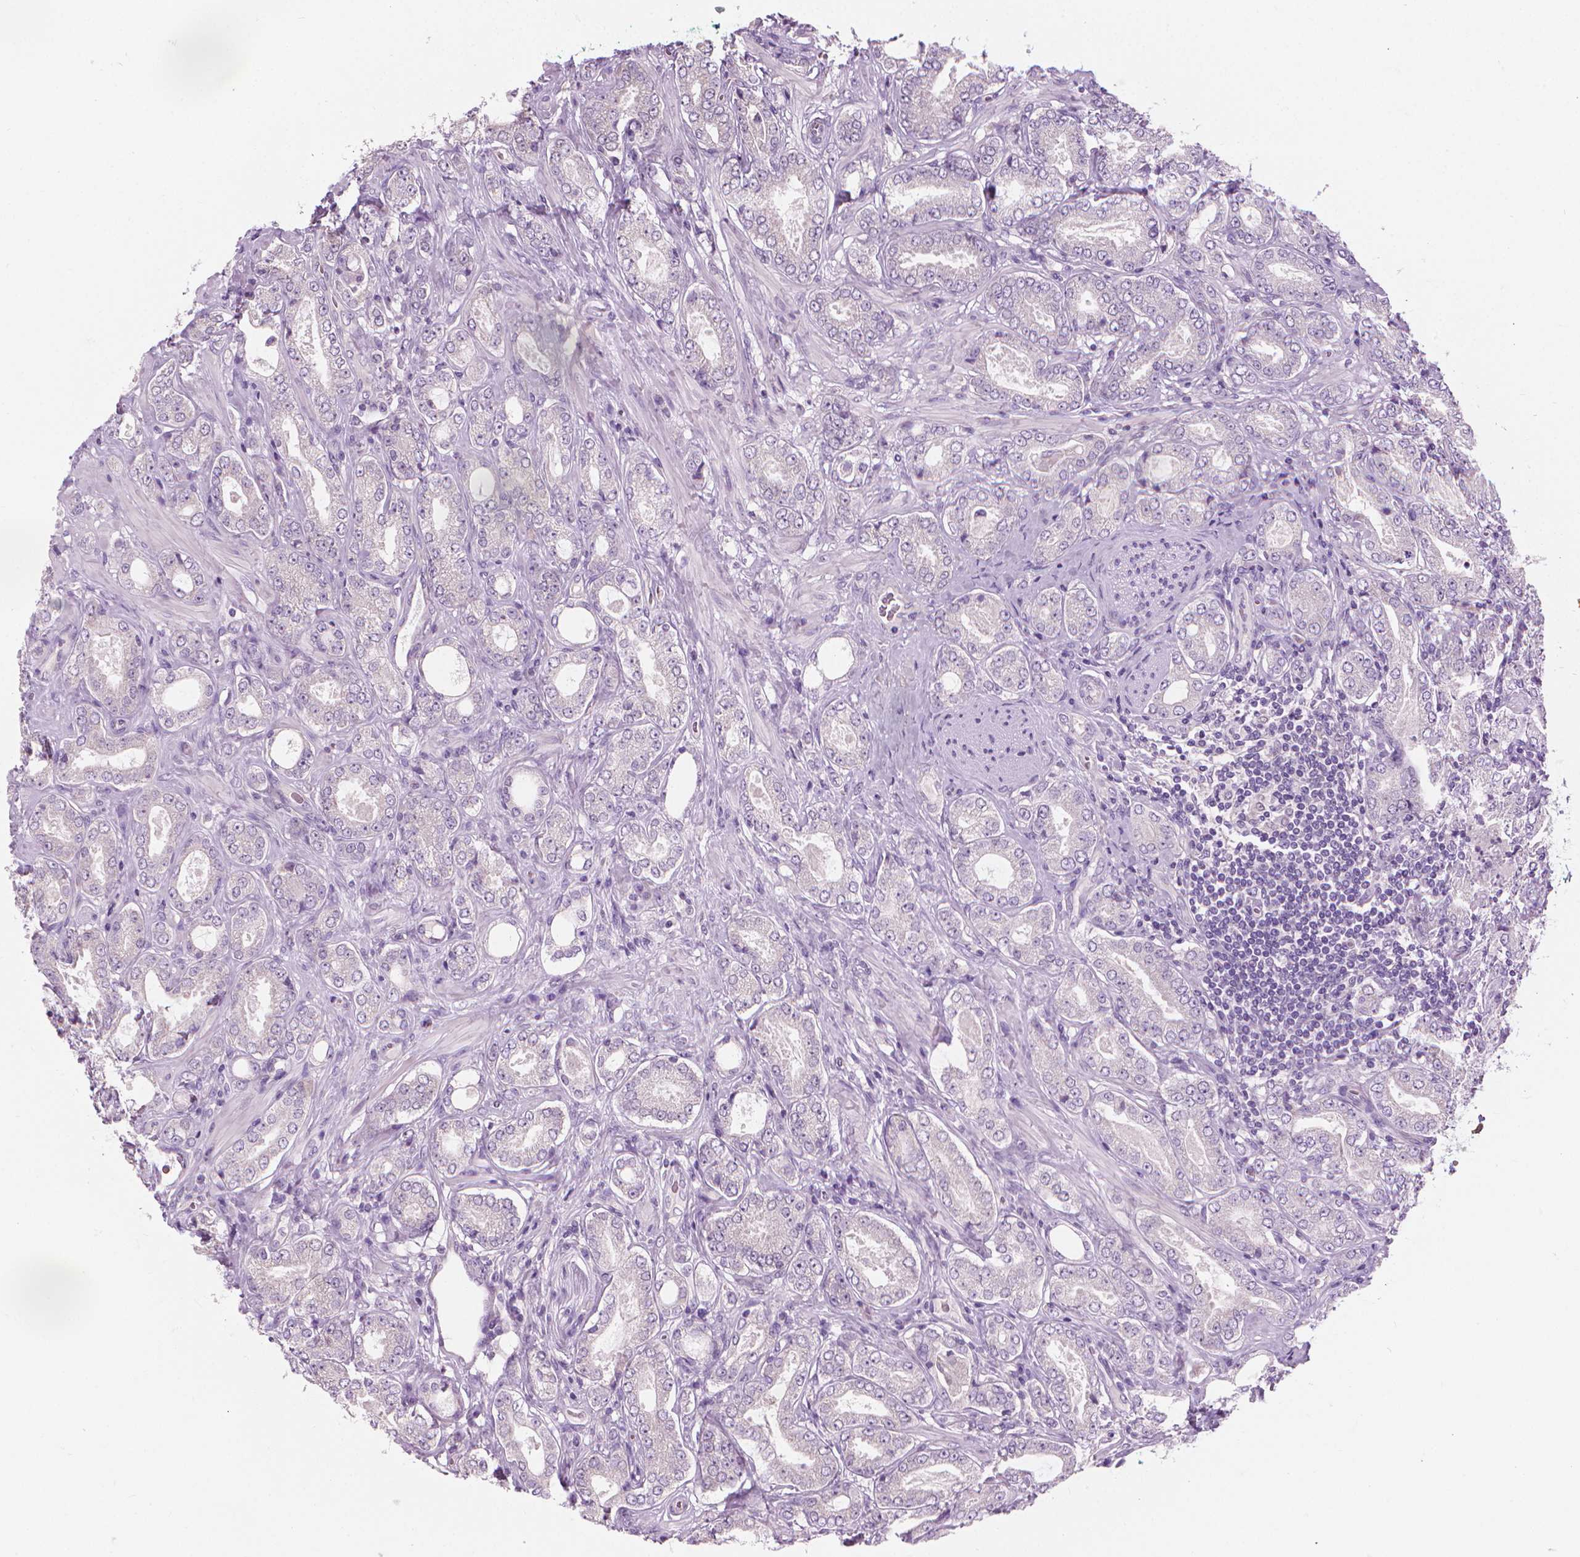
{"staining": {"intensity": "negative", "quantity": "none", "location": "none"}, "tissue": "prostate cancer", "cell_type": "Tumor cells", "image_type": "cancer", "snomed": [{"axis": "morphology", "description": "Adenocarcinoma, NOS"}, {"axis": "topography", "description": "Prostate"}], "caption": "High magnification brightfield microscopy of adenocarcinoma (prostate) stained with DAB (brown) and counterstained with hematoxylin (blue): tumor cells show no significant positivity.", "gene": "CFAP126", "patient": {"sex": "male", "age": 64}}